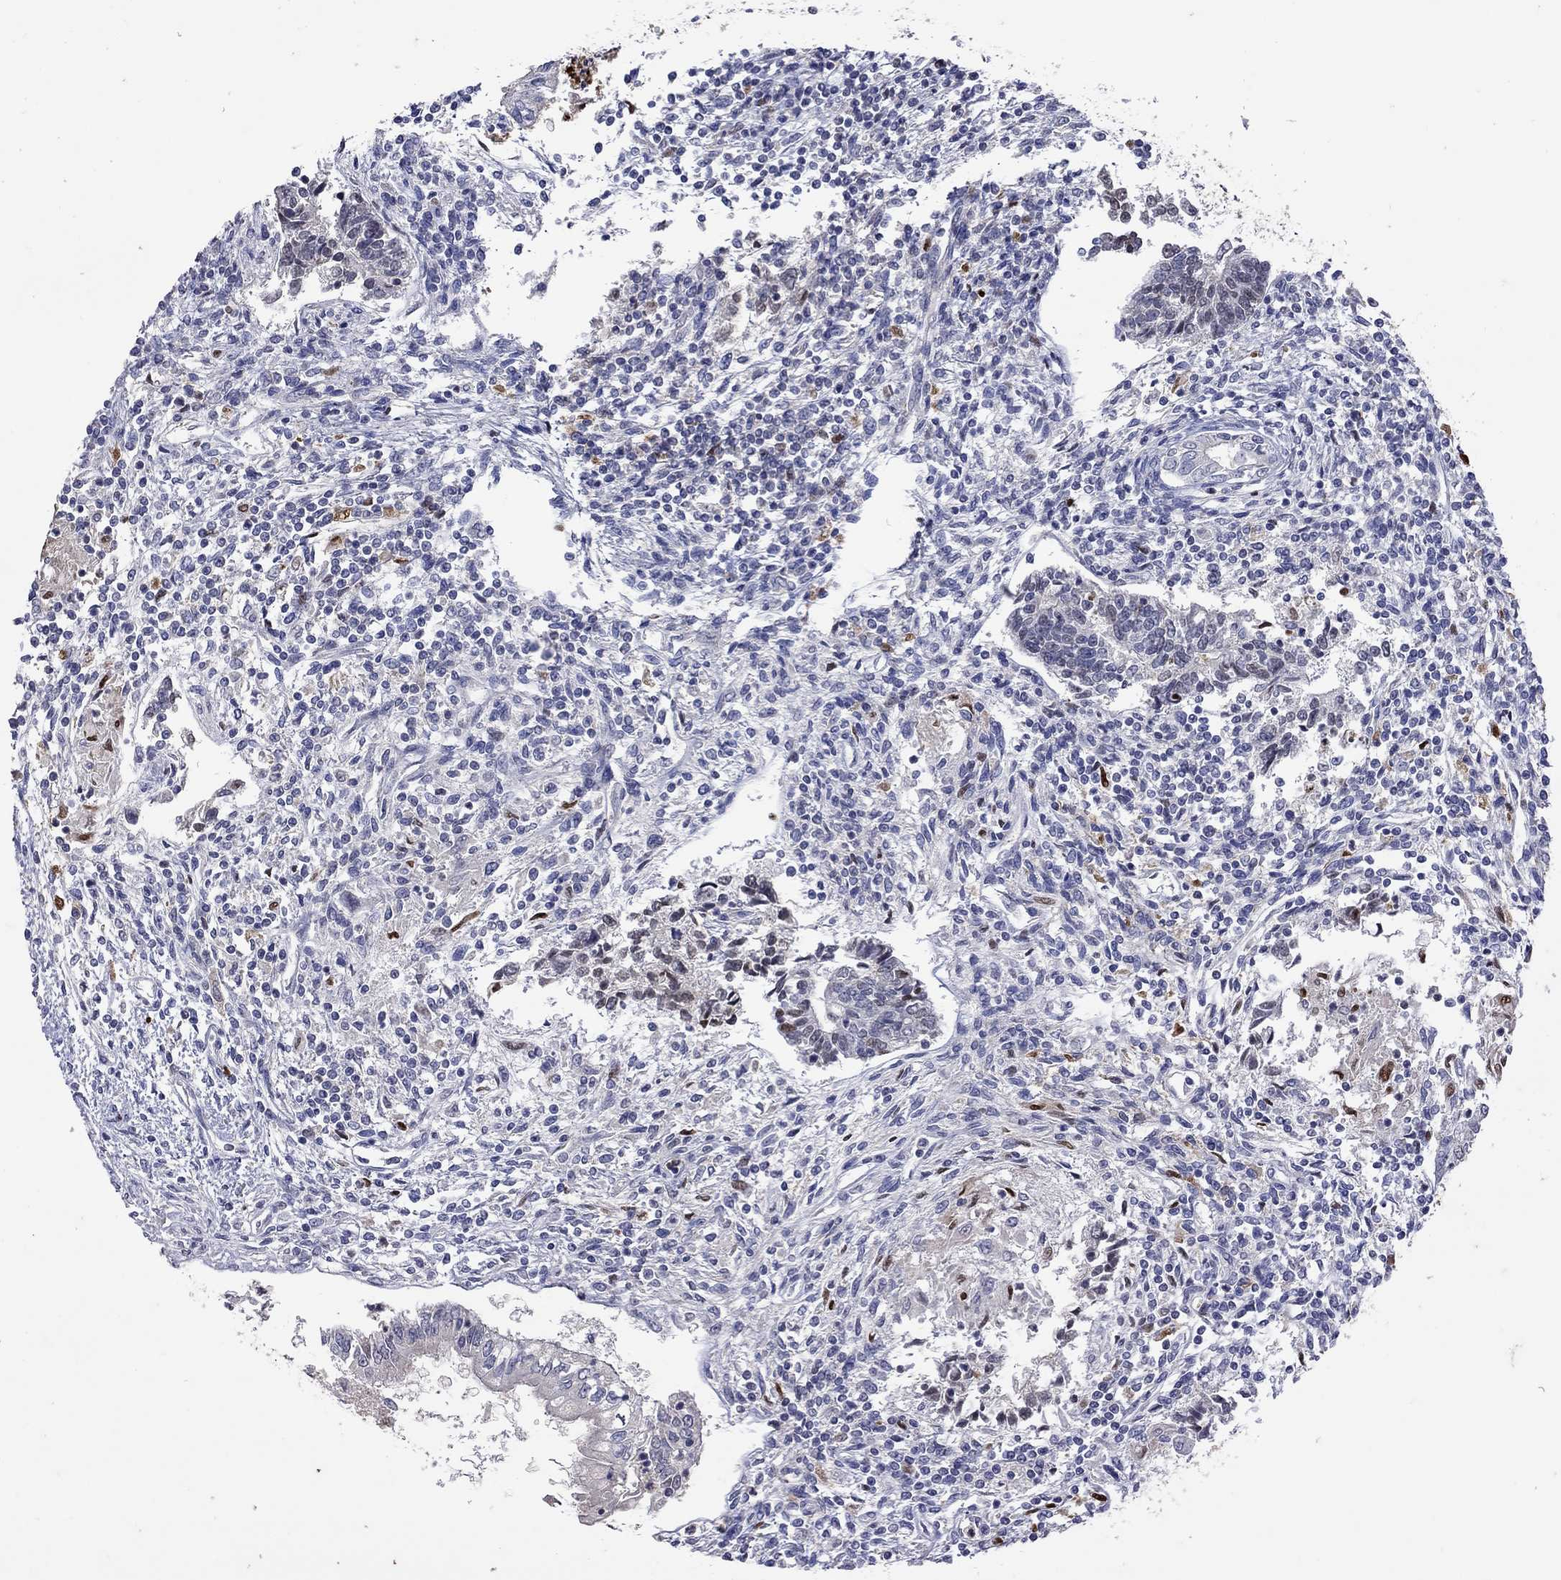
{"staining": {"intensity": "negative", "quantity": "none", "location": "none"}, "tissue": "testis cancer", "cell_type": "Tumor cells", "image_type": "cancer", "snomed": [{"axis": "morphology", "description": "Carcinoma, Embryonal, NOS"}, {"axis": "topography", "description": "Testis"}], "caption": "A high-resolution image shows IHC staining of embryonal carcinoma (testis), which shows no significant staining in tumor cells.", "gene": "SERPINA3", "patient": {"sex": "male", "age": 37}}